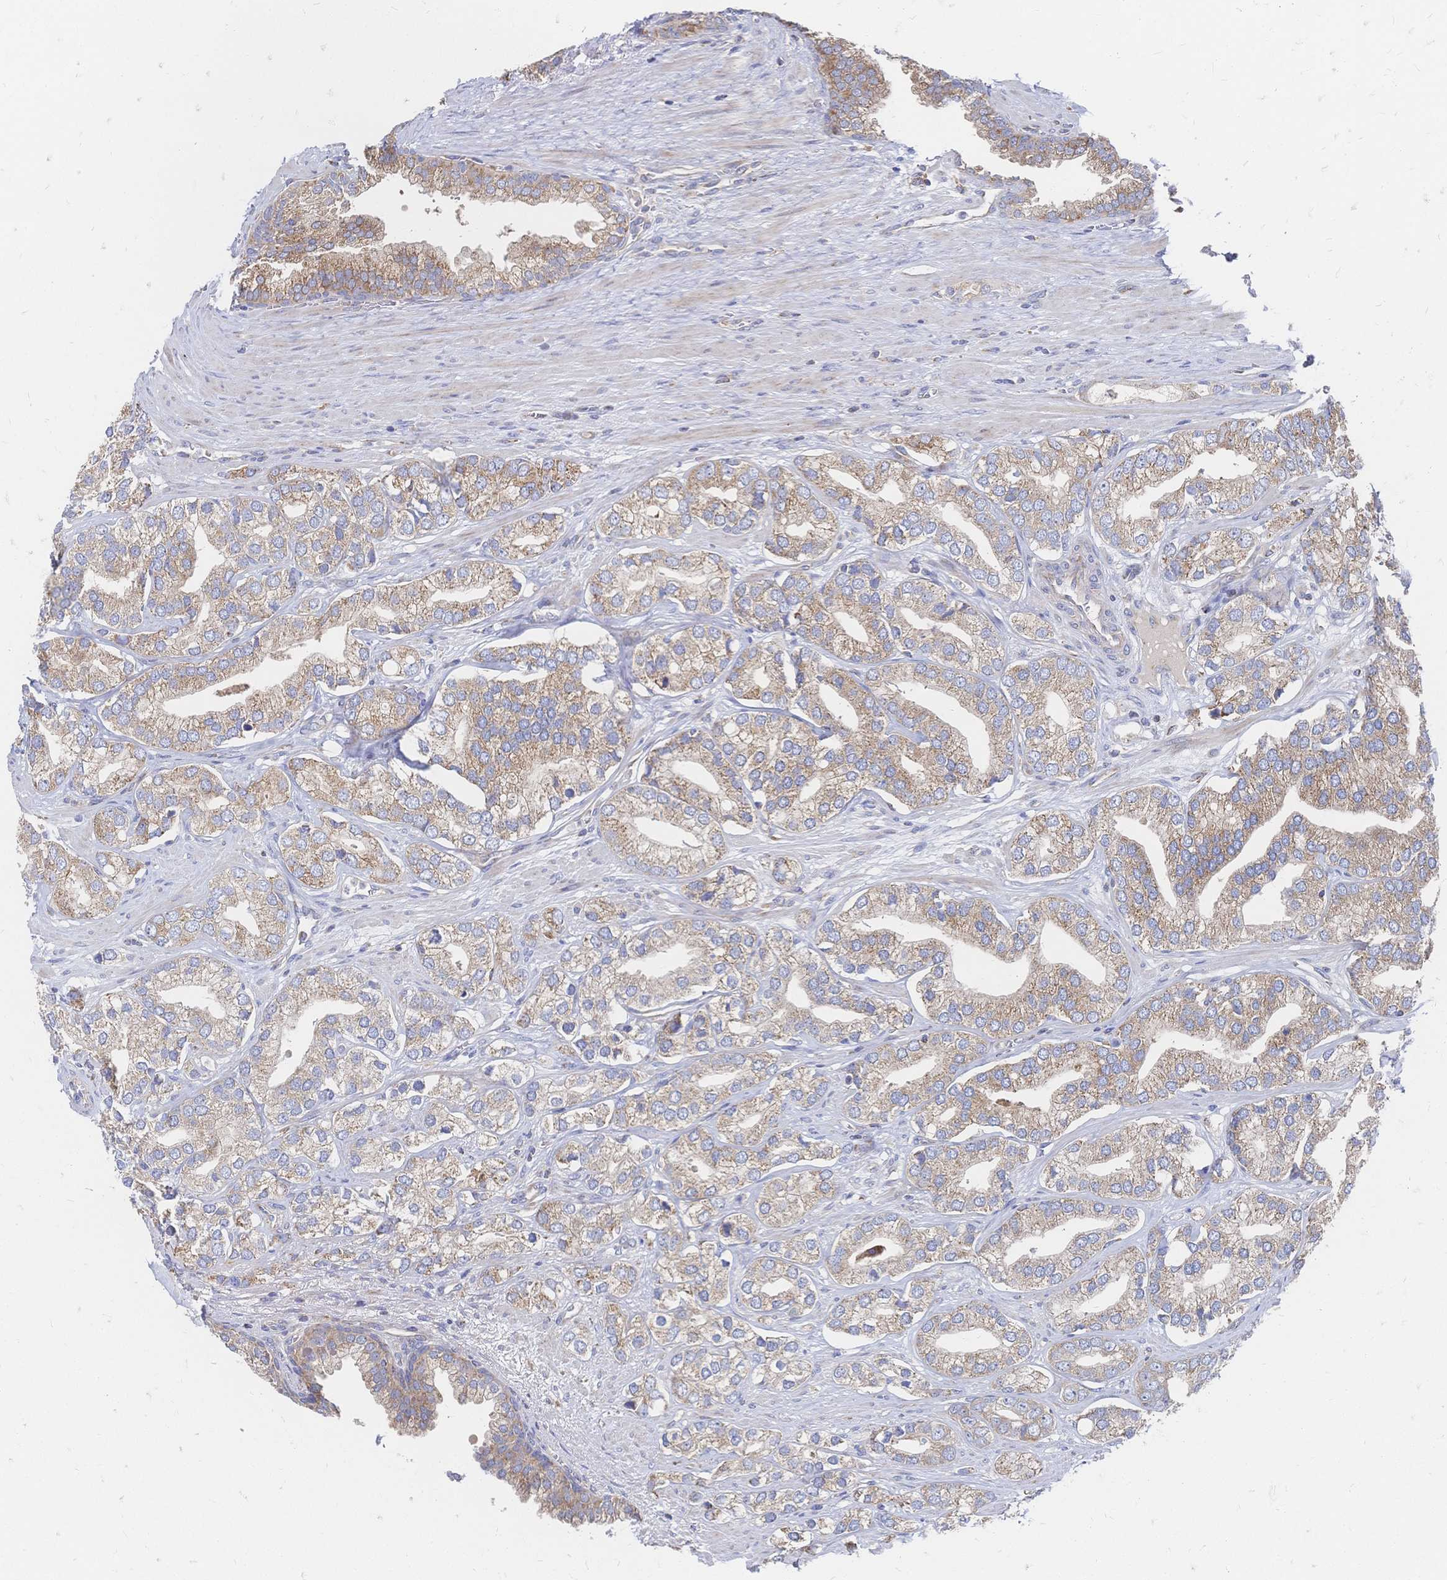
{"staining": {"intensity": "moderate", "quantity": ">75%", "location": "cytoplasmic/membranous"}, "tissue": "prostate cancer", "cell_type": "Tumor cells", "image_type": "cancer", "snomed": [{"axis": "morphology", "description": "Adenocarcinoma, High grade"}, {"axis": "topography", "description": "Prostate"}], "caption": "The image reveals staining of prostate high-grade adenocarcinoma, revealing moderate cytoplasmic/membranous protein positivity (brown color) within tumor cells.", "gene": "SORBS1", "patient": {"sex": "male", "age": 58}}